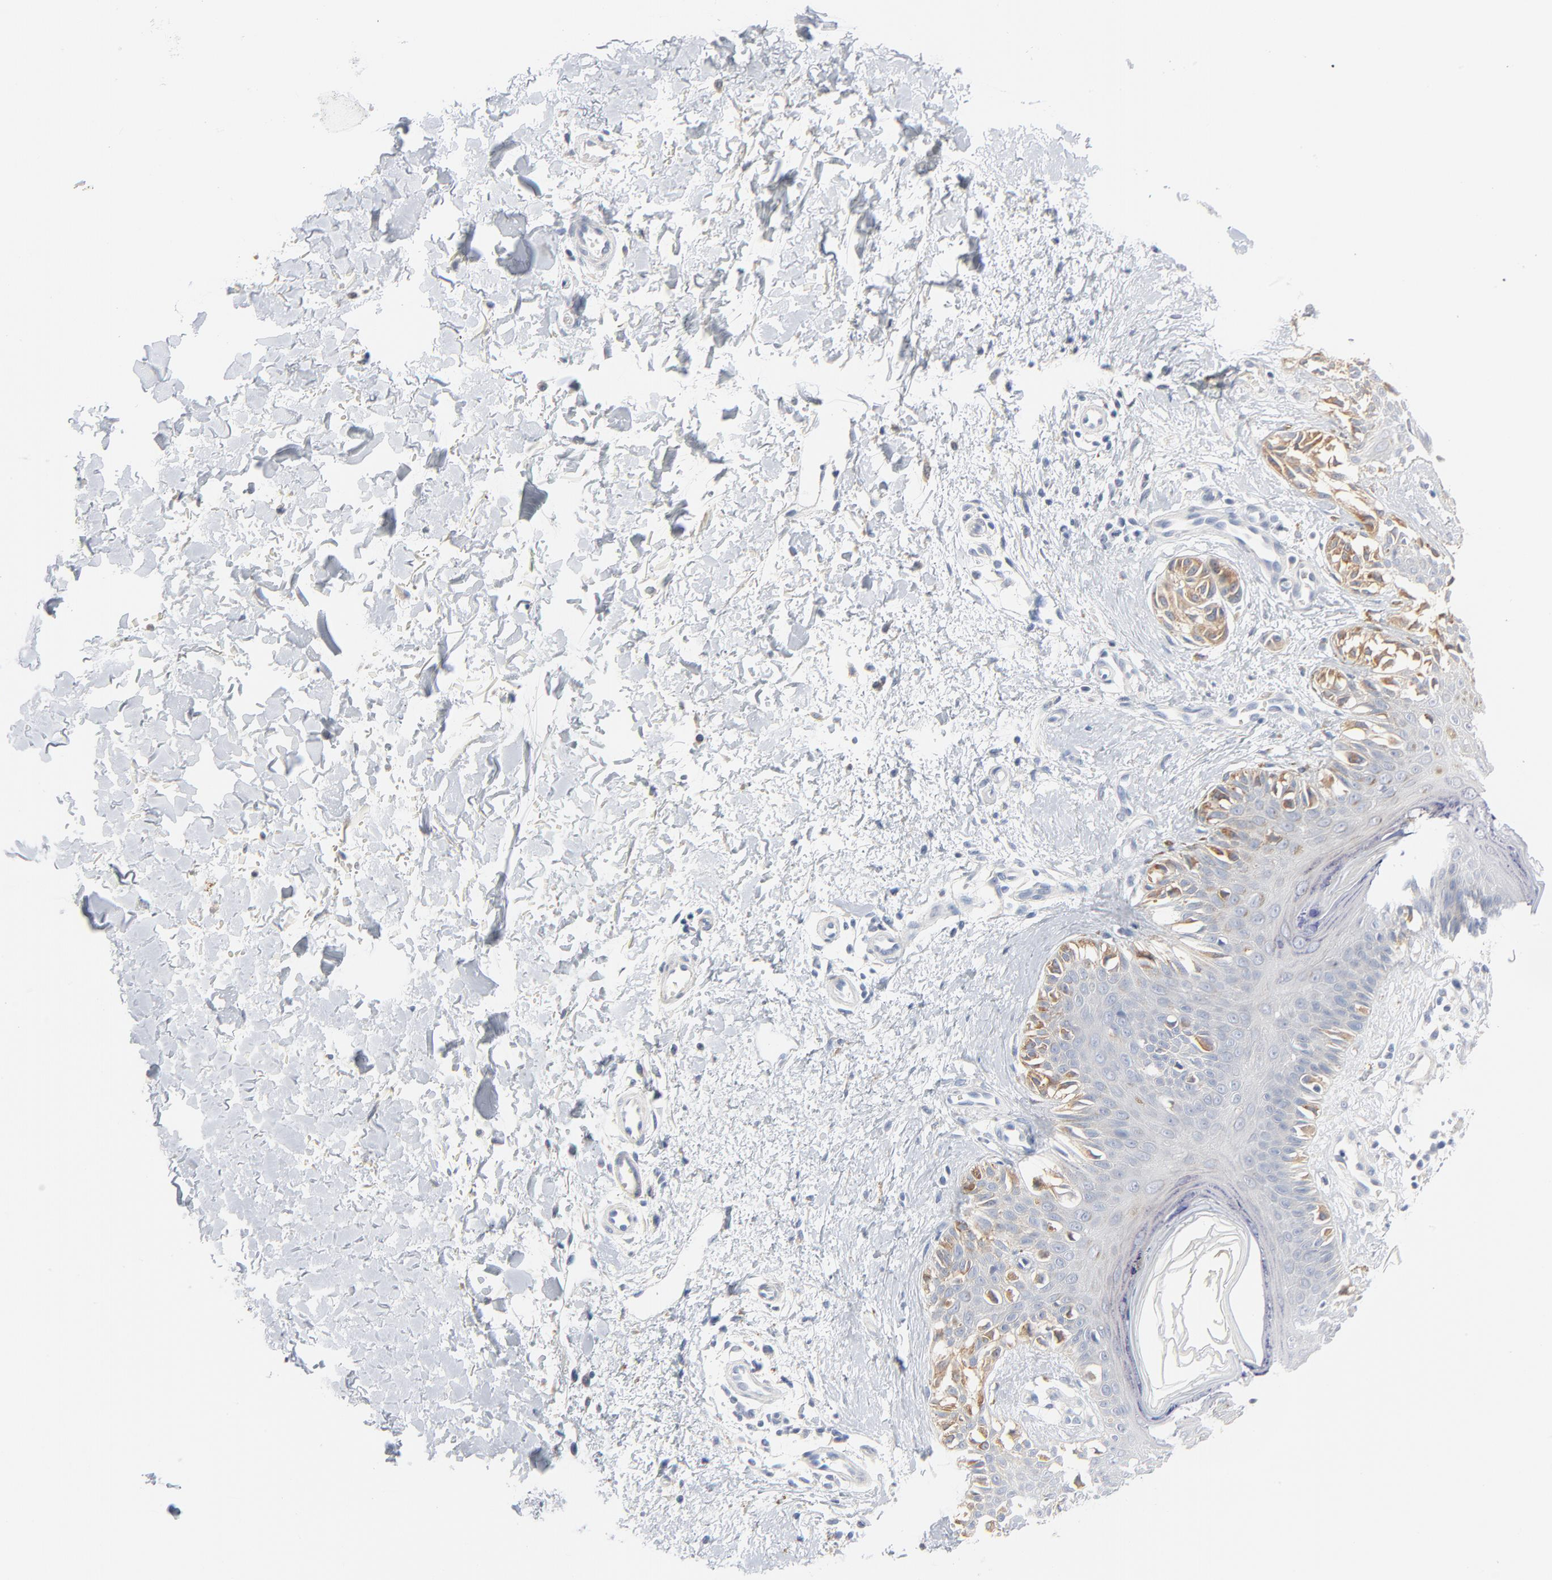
{"staining": {"intensity": "weak", "quantity": ">75%", "location": "cytoplasmic/membranous"}, "tissue": "melanoma", "cell_type": "Tumor cells", "image_type": "cancer", "snomed": [{"axis": "morphology", "description": "Normal tissue, NOS"}, {"axis": "morphology", "description": "Malignant melanoma, NOS"}, {"axis": "topography", "description": "Skin"}], "caption": "Immunohistochemical staining of human melanoma exhibits low levels of weak cytoplasmic/membranous protein positivity in about >75% of tumor cells.", "gene": "IFT43", "patient": {"sex": "male", "age": 83}}